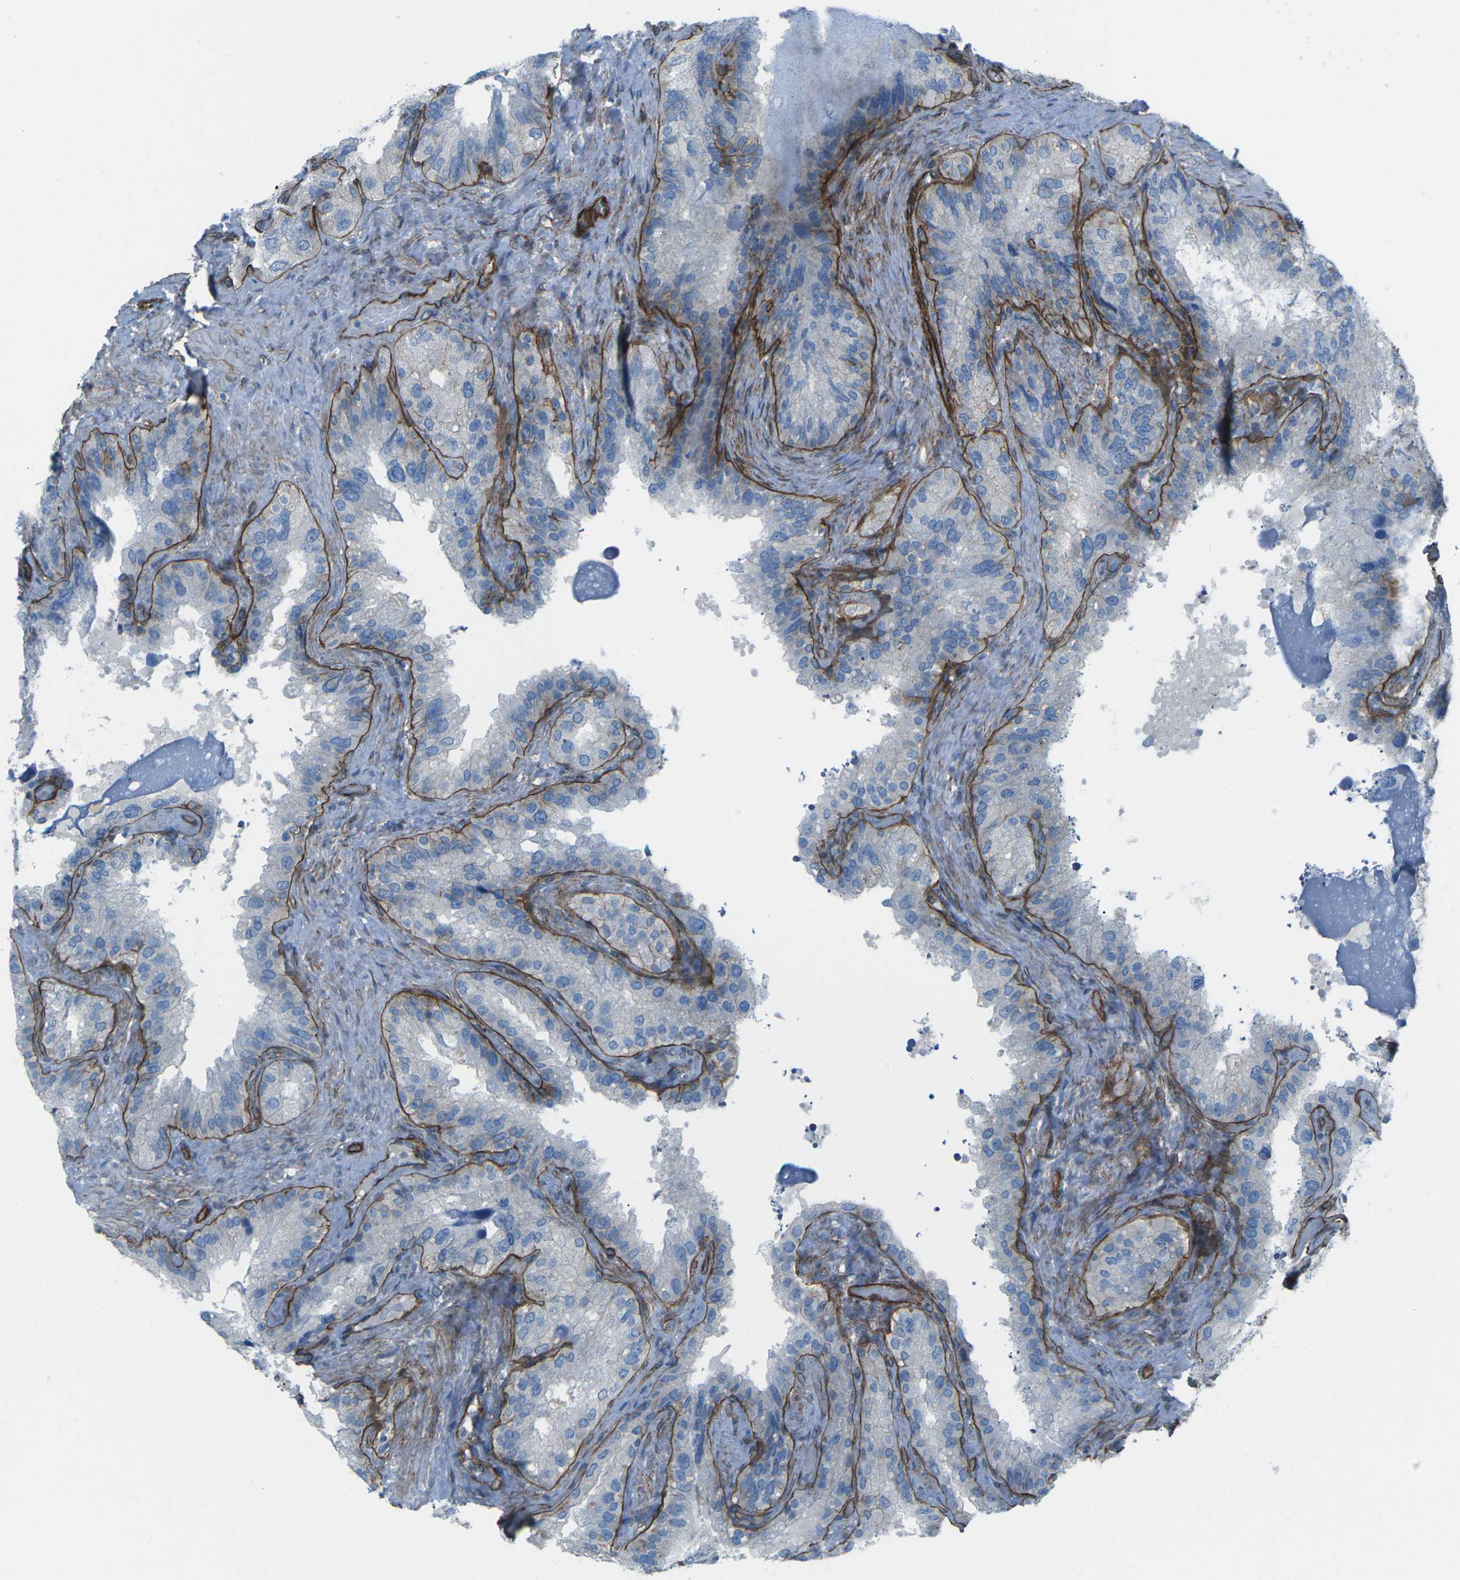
{"staining": {"intensity": "moderate", "quantity": "<25%", "location": "cytoplasmic/membranous"}, "tissue": "seminal vesicle", "cell_type": "Glandular cells", "image_type": "normal", "snomed": [{"axis": "morphology", "description": "Normal tissue, NOS"}, {"axis": "topography", "description": "Seminal veicle"}], "caption": "An image showing moderate cytoplasmic/membranous staining in approximately <25% of glandular cells in unremarkable seminal vesicle, as visualized by brown immunohistochemical staining.", "gene": "UTRN", "patient": {"sex": "male", "age": 68}}